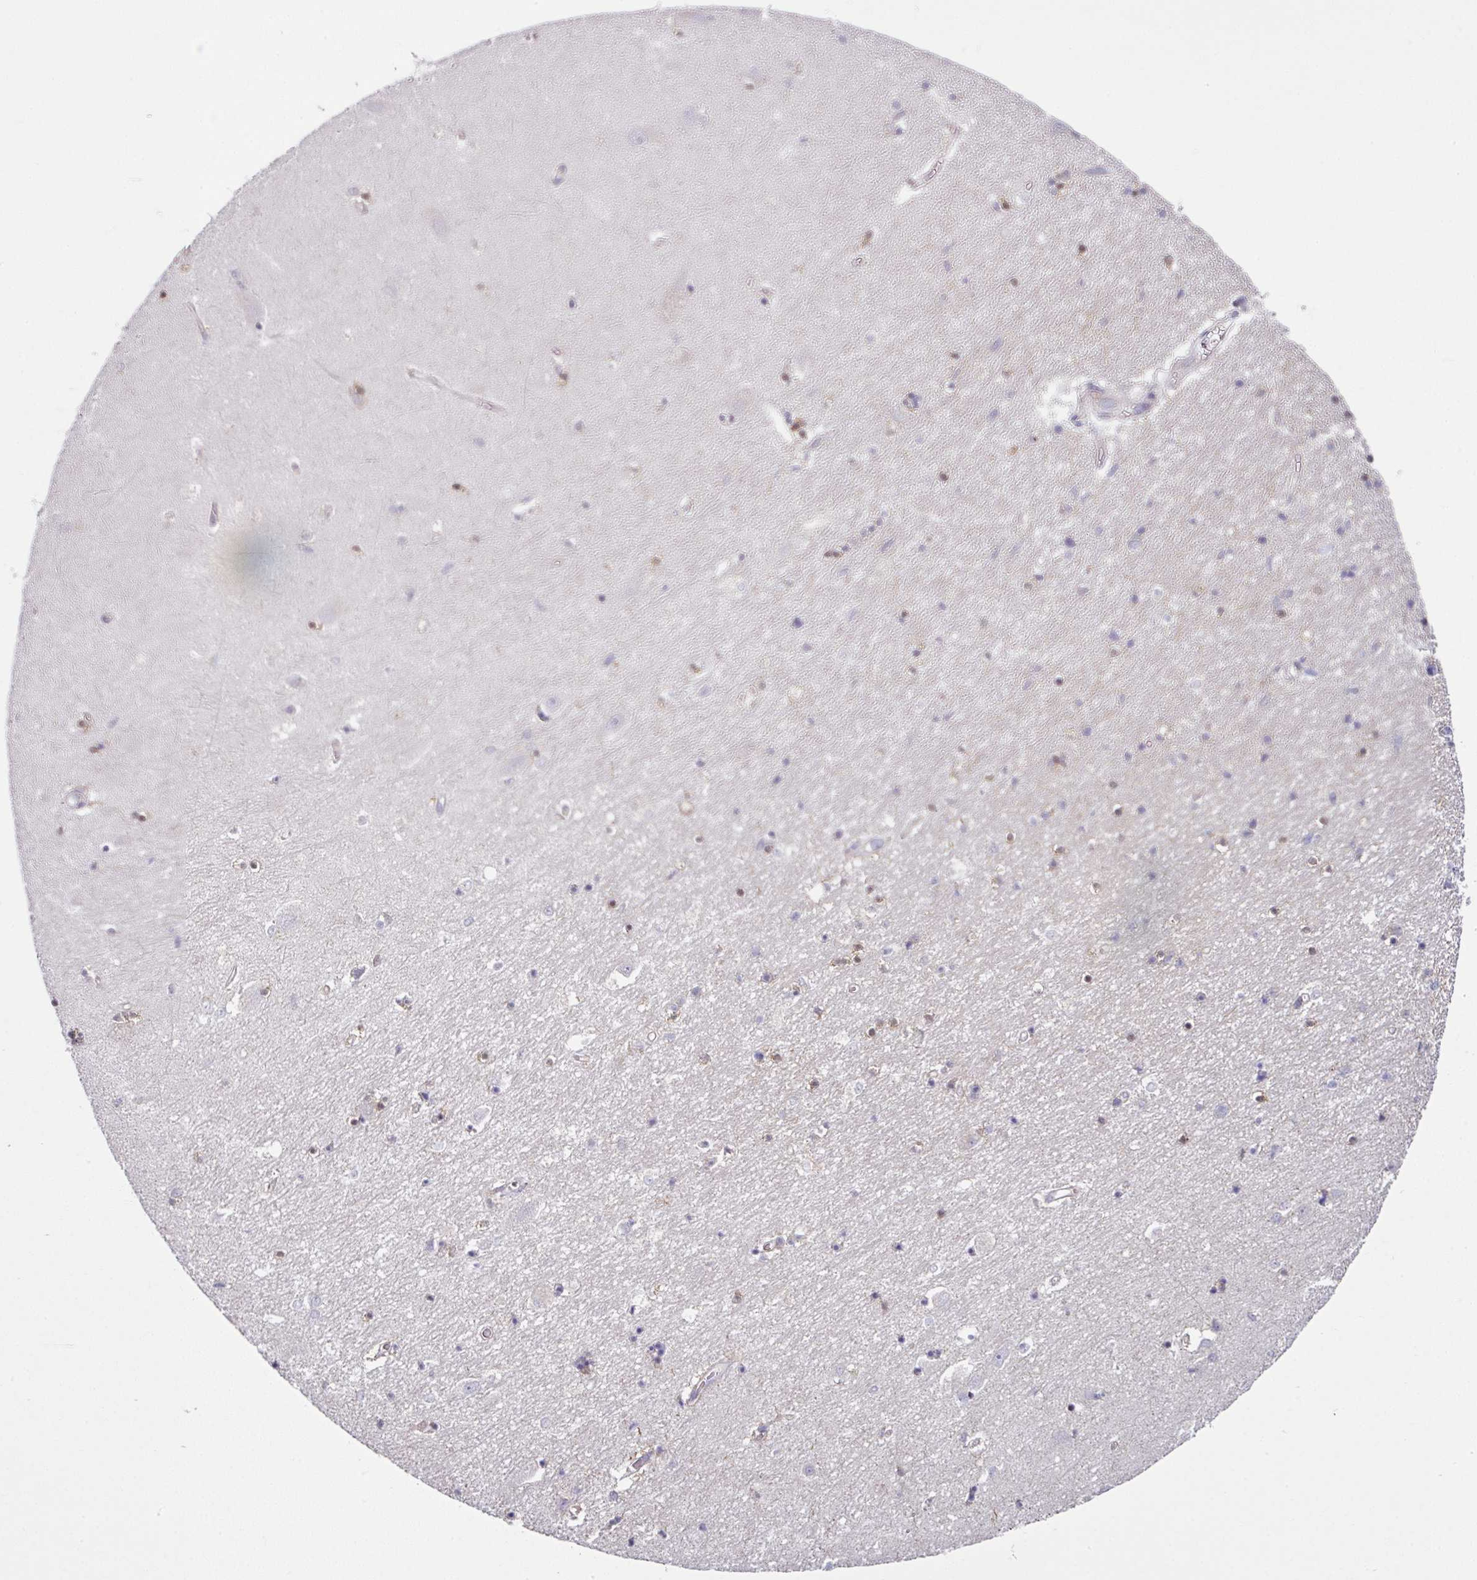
{"staining": {"intensity": "moderate", "quantity": "<25%", "location": "nuclear"}, "tissue": "hippocampus", "cell_type": "Glial cells", "image_type": "normal", "snomed": [{"axis": "morphology", "description": "Normal tissue, NOS"}, {"axis": "topography", "description": "Hippocampus"}], "caption": "Moderate nuclear staining for a protein is seen in about <25% of glial cells of benign hippocampus using immunohistochemistry (IHC).", "gene": "DERPC", "patient": {"sex": "female", "age": 64}}